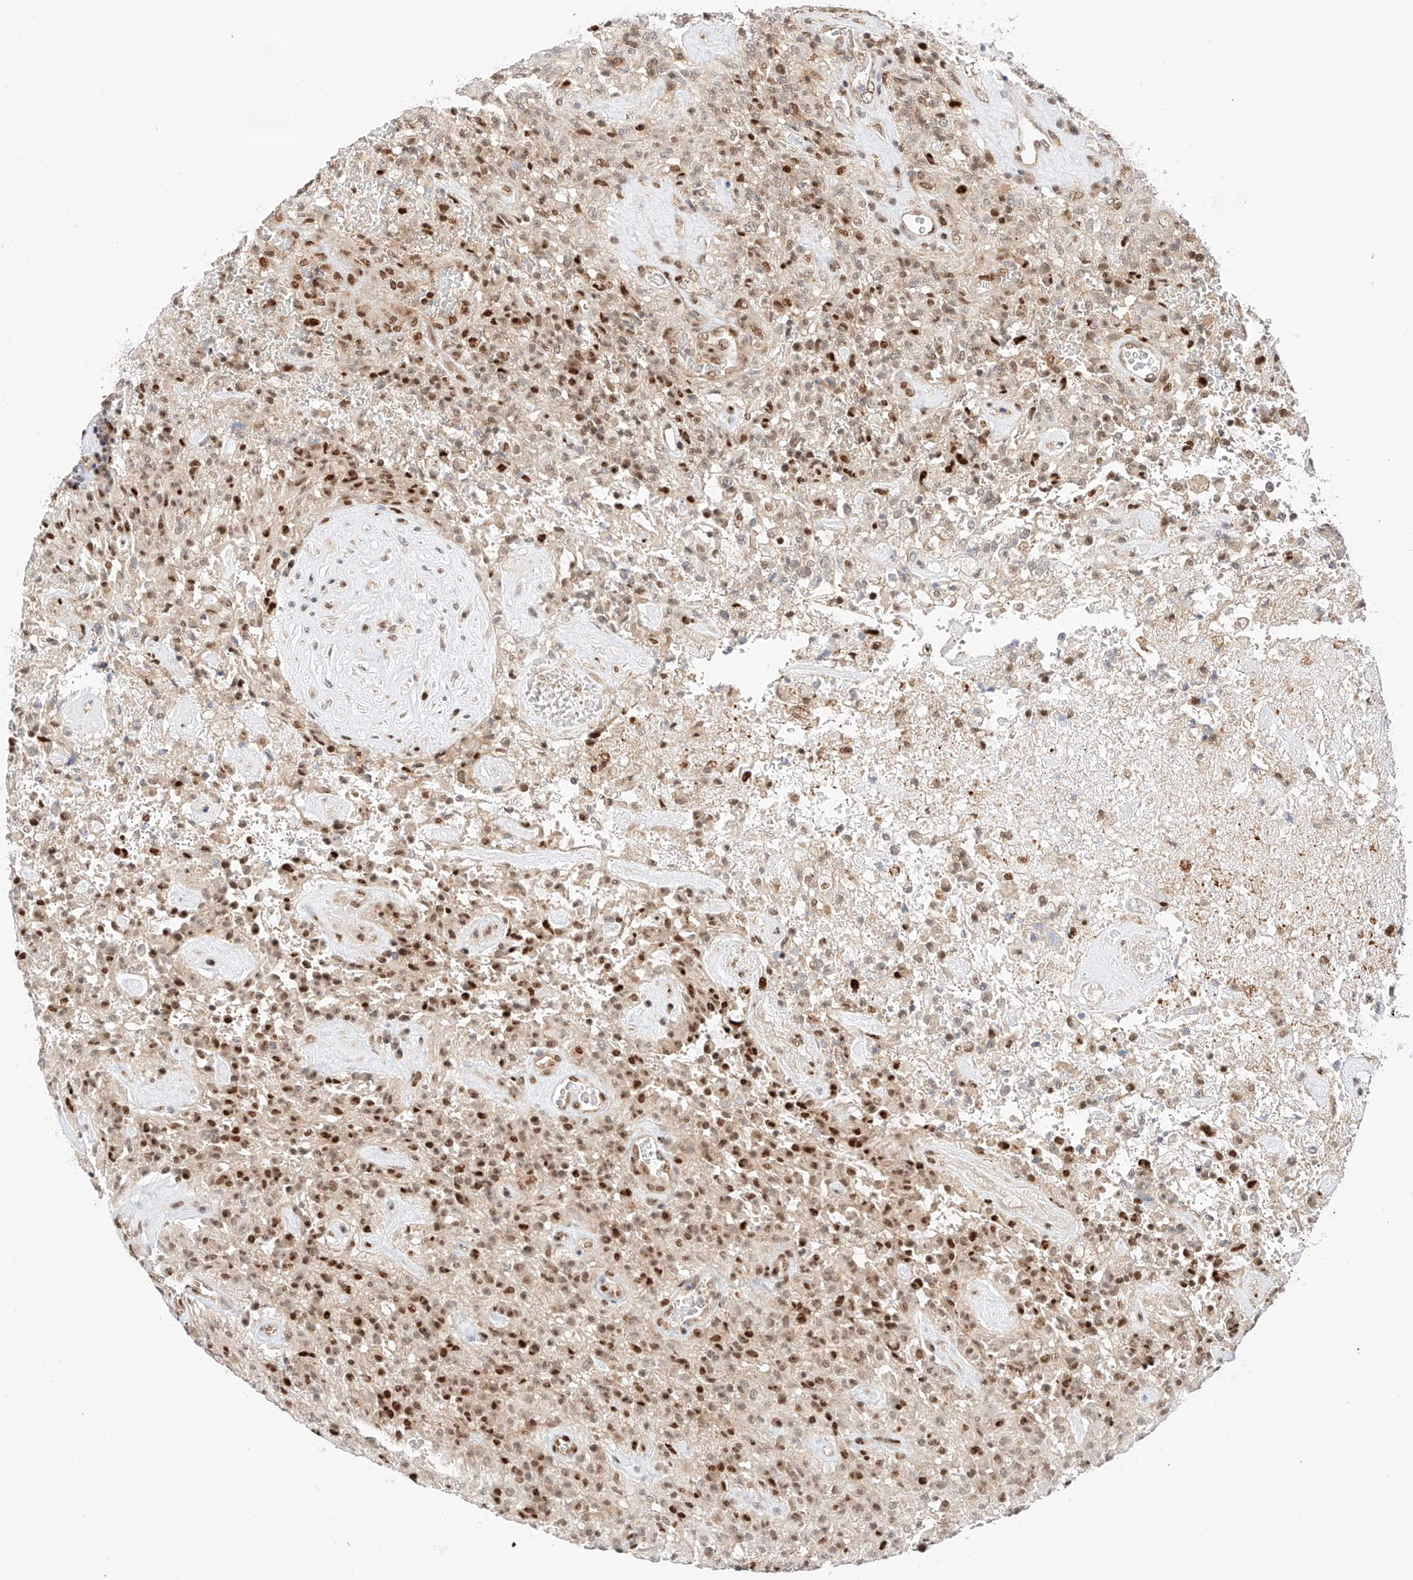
{"staining": {"intensity": "strong", "quantity": "25%-75%", "location": "nuclear"}, "tissue": "glioma", "cell_type": "Tumor cells", "image_type": "cancer", "snomed": [{"axis": "morphology", "description": "Glioma, malignant, High grade"}, {"axis": "topography", "description": "Brain"}], "caption": "This micrograph displays high-grade glioma (malignant) stained with IHC to label a protein in brown. The nuclear of tumor cells show strong positivity for the protein. Nuclei are counter-stained blue.", "gene": "HDAC9", "patient": {"sex": "female", "age": 57}}